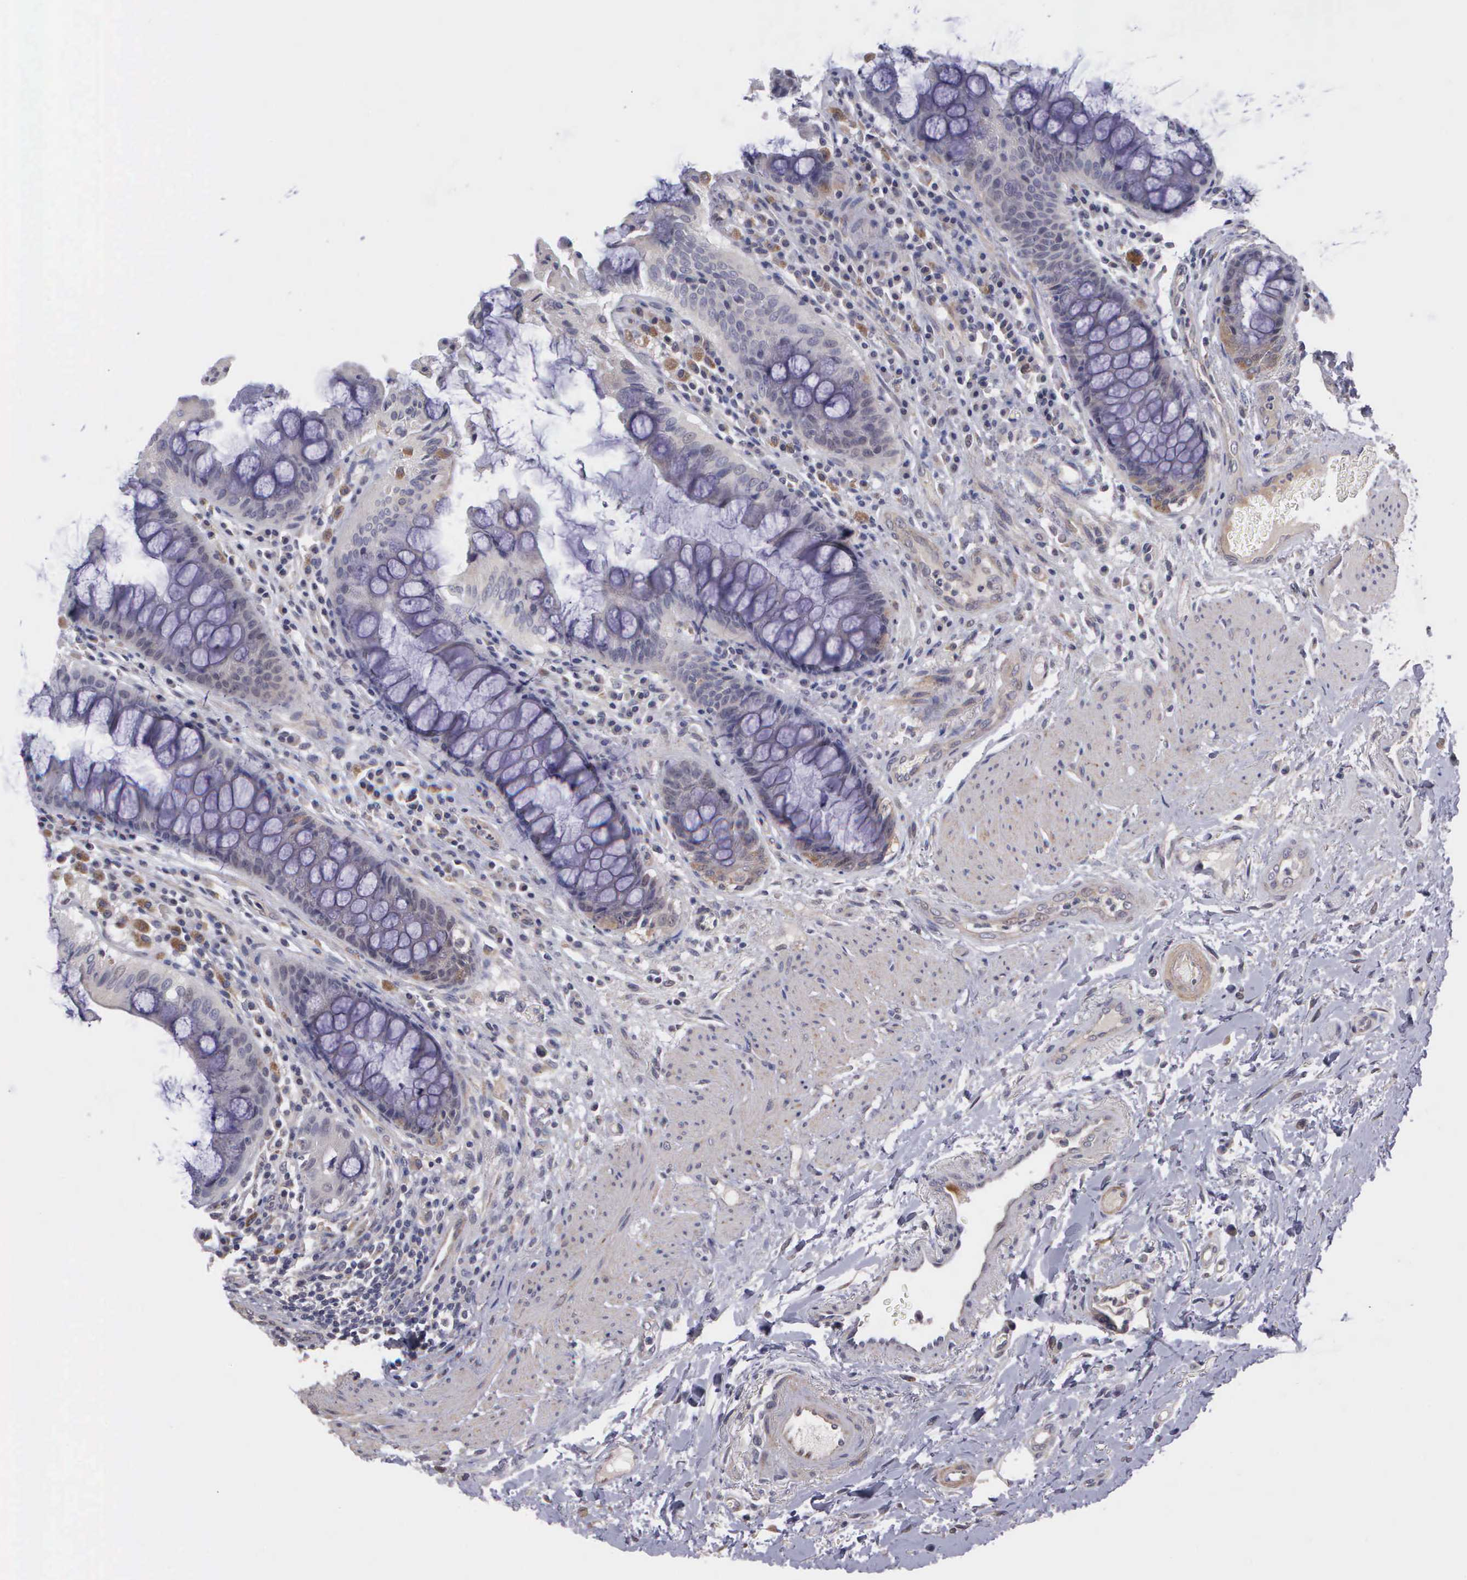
{"staining": {"intensity": "negative", "quantity": "none", "location": "none"}, "tissue": "rectum", "cell_type": "Glandular cells", "image_type": "normal", "snomed": [{"axis": "morphology", "description": "Normal tissue, NOS"}, {"axis": "topography", "description": "Rectum"}], "caption": "DAB immunohistochemical staining of unremarkable rectum displays no significant positivity in glandular cells. (Brightfield microscopy of DAB (3,3'-diaminobenzidine) immunohistochemistry at high magnification).", "gene": "RTL10", "patient": {"sex": "female", "age": 75}}